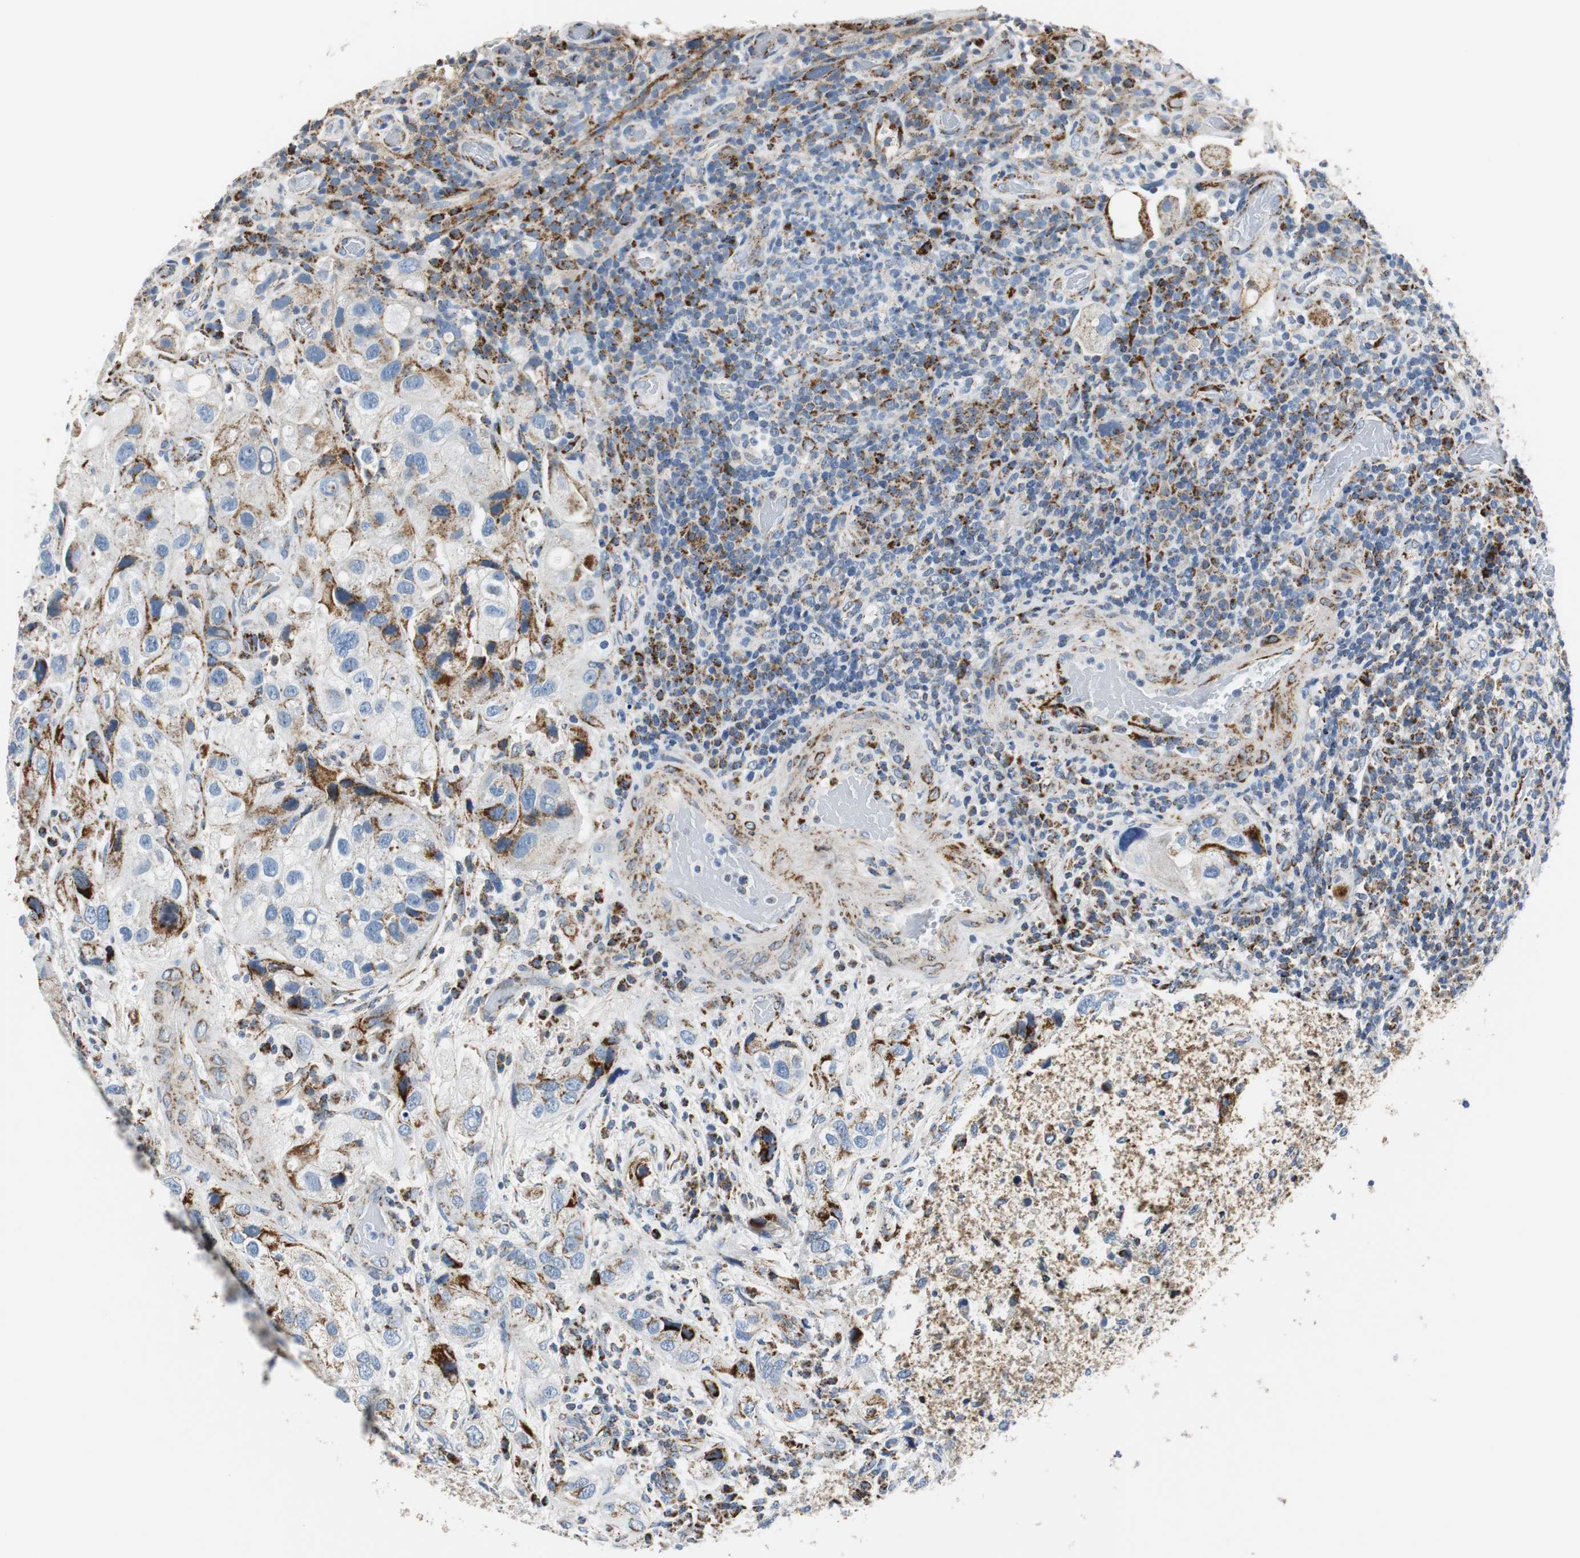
{"staining": {"intensity": "strong", "quantity": "<25%", "location": "cytoplasmic/membranous"}, "tissue": "urothelial cancer", "cell_type": "Tumor cells", "image_type": "cancer", "snomed": [{"axis": "morphology", "description": "Urothelial carcinoma, High grade"}, {"axis": "topography", "description": "Urinary bladder"}], "caption": "Protein staining of urothelial cancer tissue exhibits strong cytoplasmic/membranous expression in approximately <25% of tumor cells. Using DAB (3,3'-diaminobenzidine) (brown) and hematoxylin (blue) stains, captured at high magnification using brightfield microscopy.", "gene": "C1QTNF7", "patient": {"sex": "female", "age": 64}}